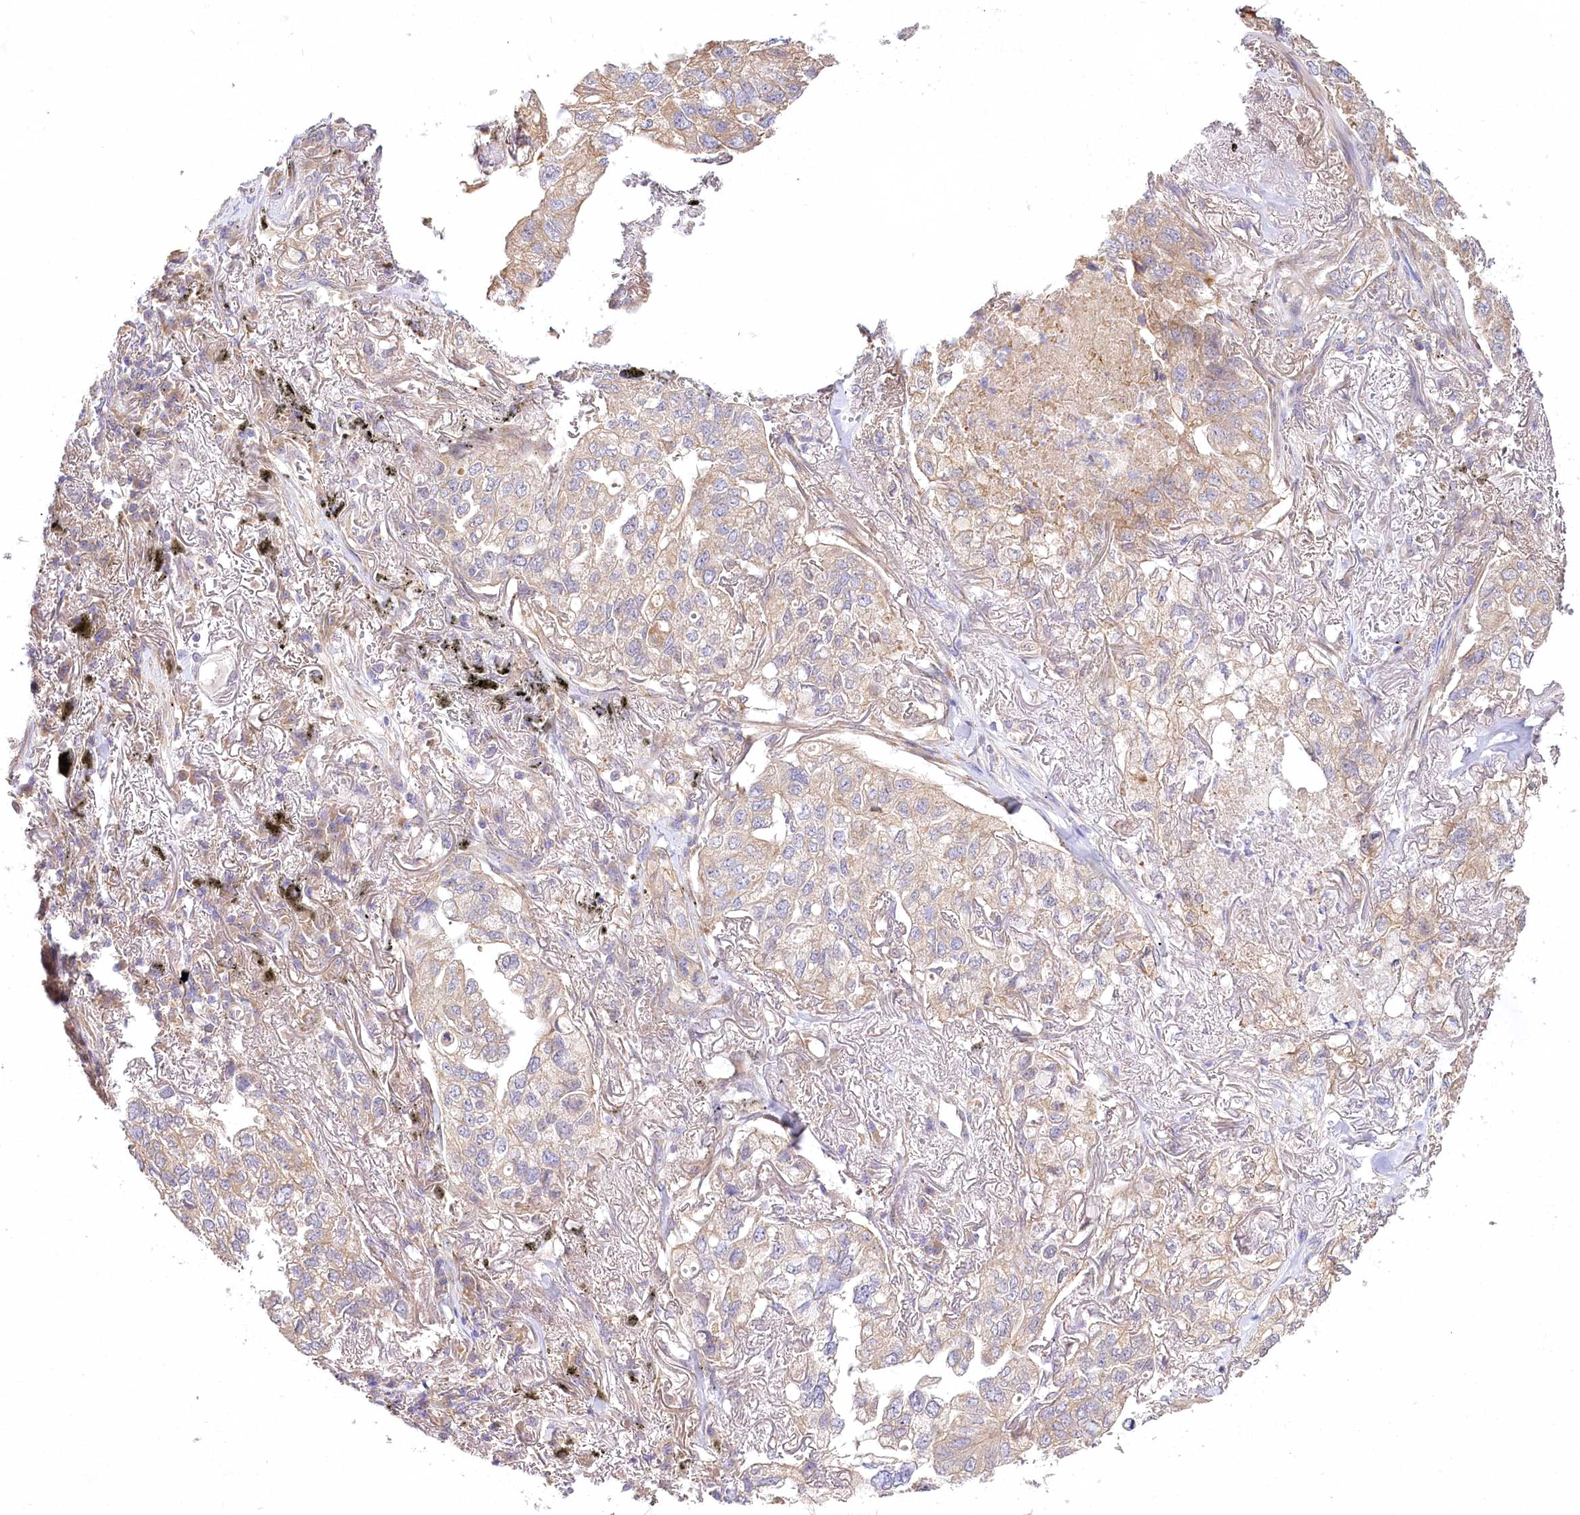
{"staining": {"intensity": "weak", "quantity": "<25%", "location": "cytoplasmic/membranous"}, "tissue": "lung cancer", "cell_type": "Tumor cells", "image_type": "cancer", "snomed": [{"axis": "morphology", "description": "Adenocarcinoma, NOS"}, {"axis": "topography", "description": "Lung"}], "caption": "DAB (3,3'-diaminobenzidine) immunohistochemical staining of lung cancer displays no significant expression in tumor cells.", "gene": "PYROXD1", "patient": {"sex": "male", "age": 65}}